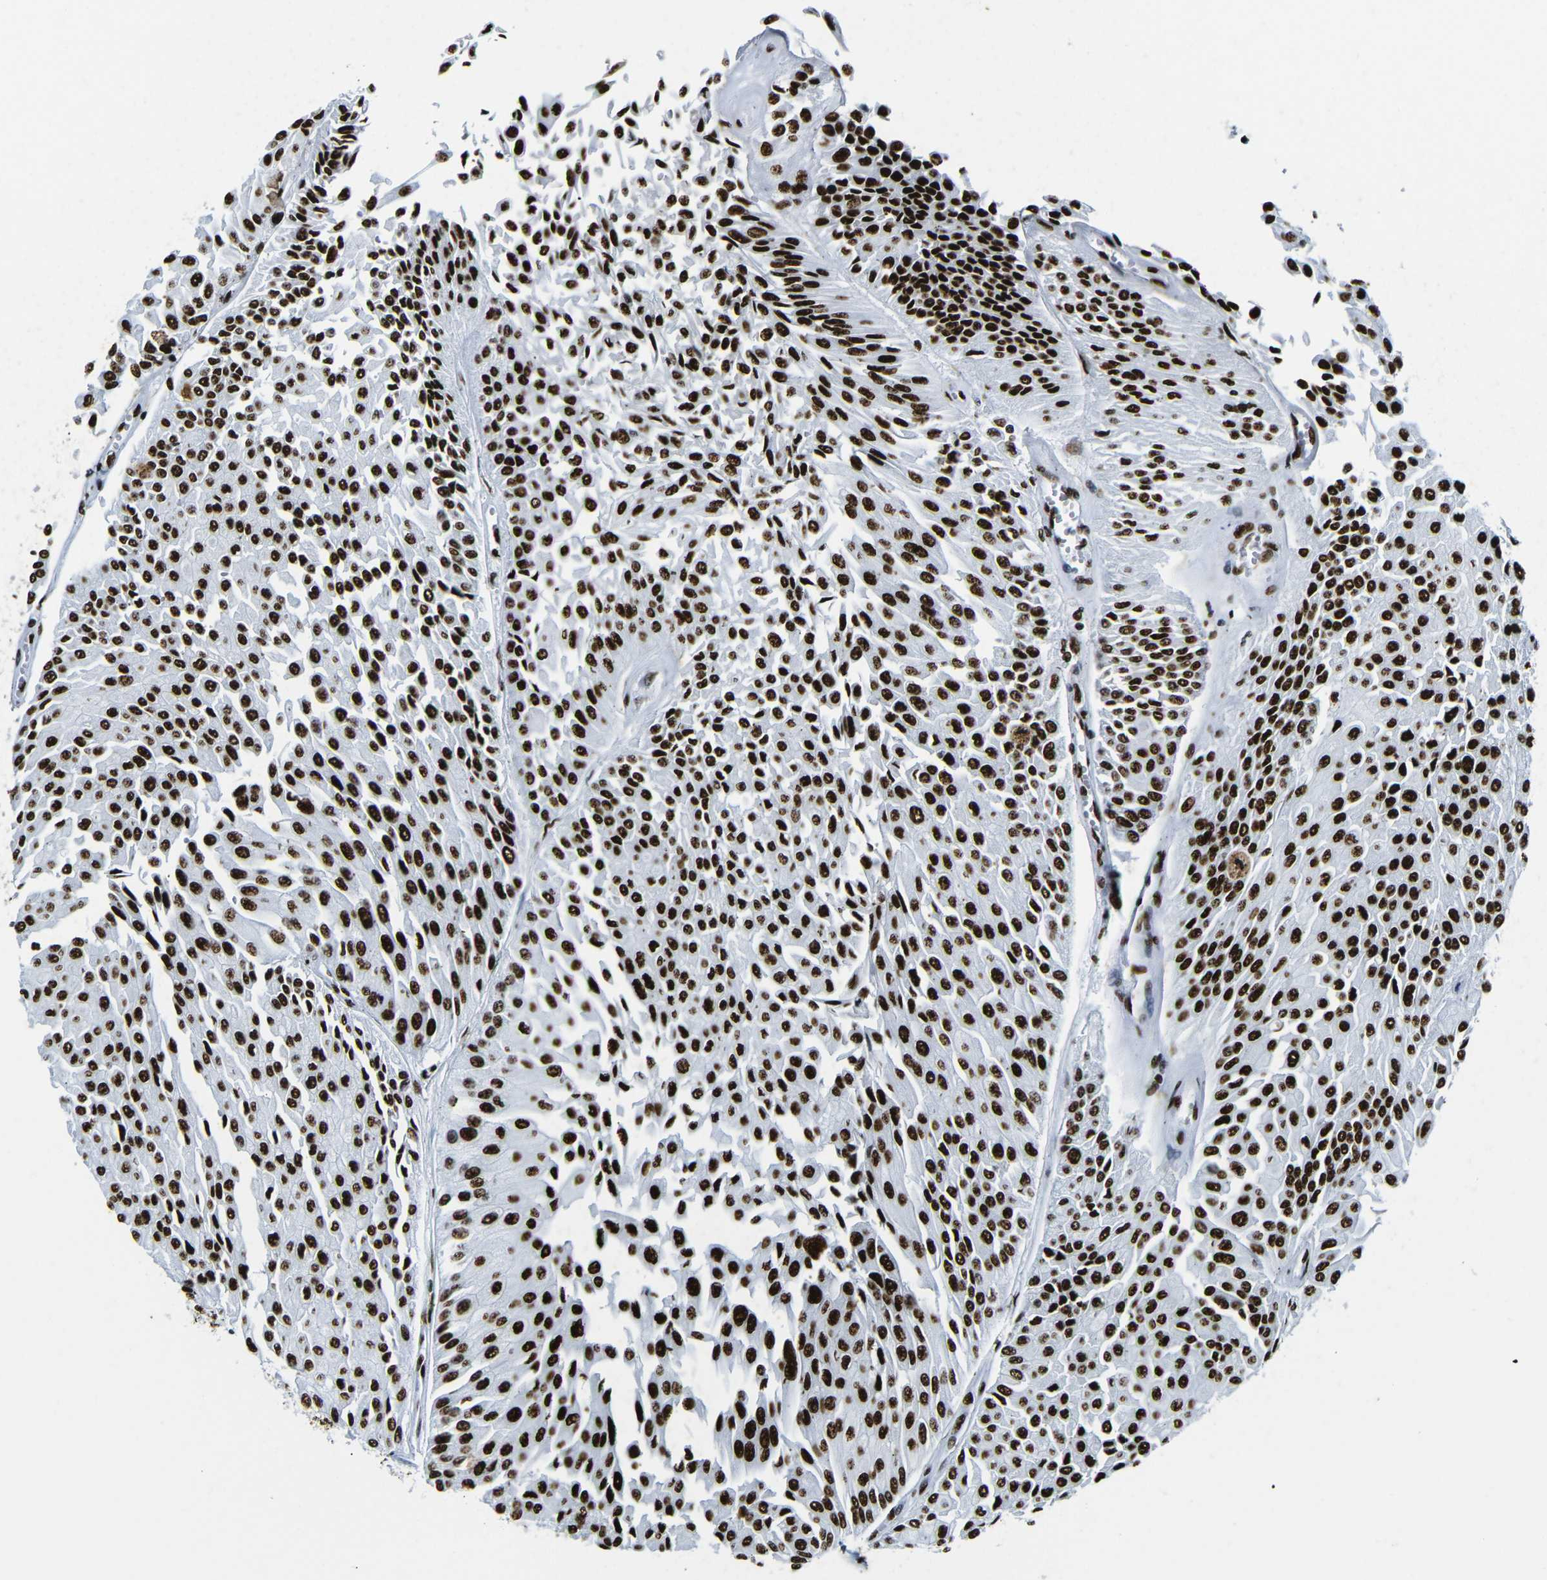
{"staining": {"intensity": "strong", "quantity": ">75%", "location": "nuclear"}, "tissue": "urothelial cancer", "cell_type": "Tumor cells", "image_type": "cancer", "snomed": [{"axis": "morphology", "description": "Urothelial carcinoma, Low grade"}, {"axis": "topography", "description": "Urinary bladder"}], "caption": "This histopathology image shows urothelial cancer stained with immunohistochemistry to label a protein in brown. The nuclear of tumor cells show strong positivity for the protein. Nuclei are counter-stained blue.", "gene": "SRSF1", "patient": {"sex": "male", "age": 67}}